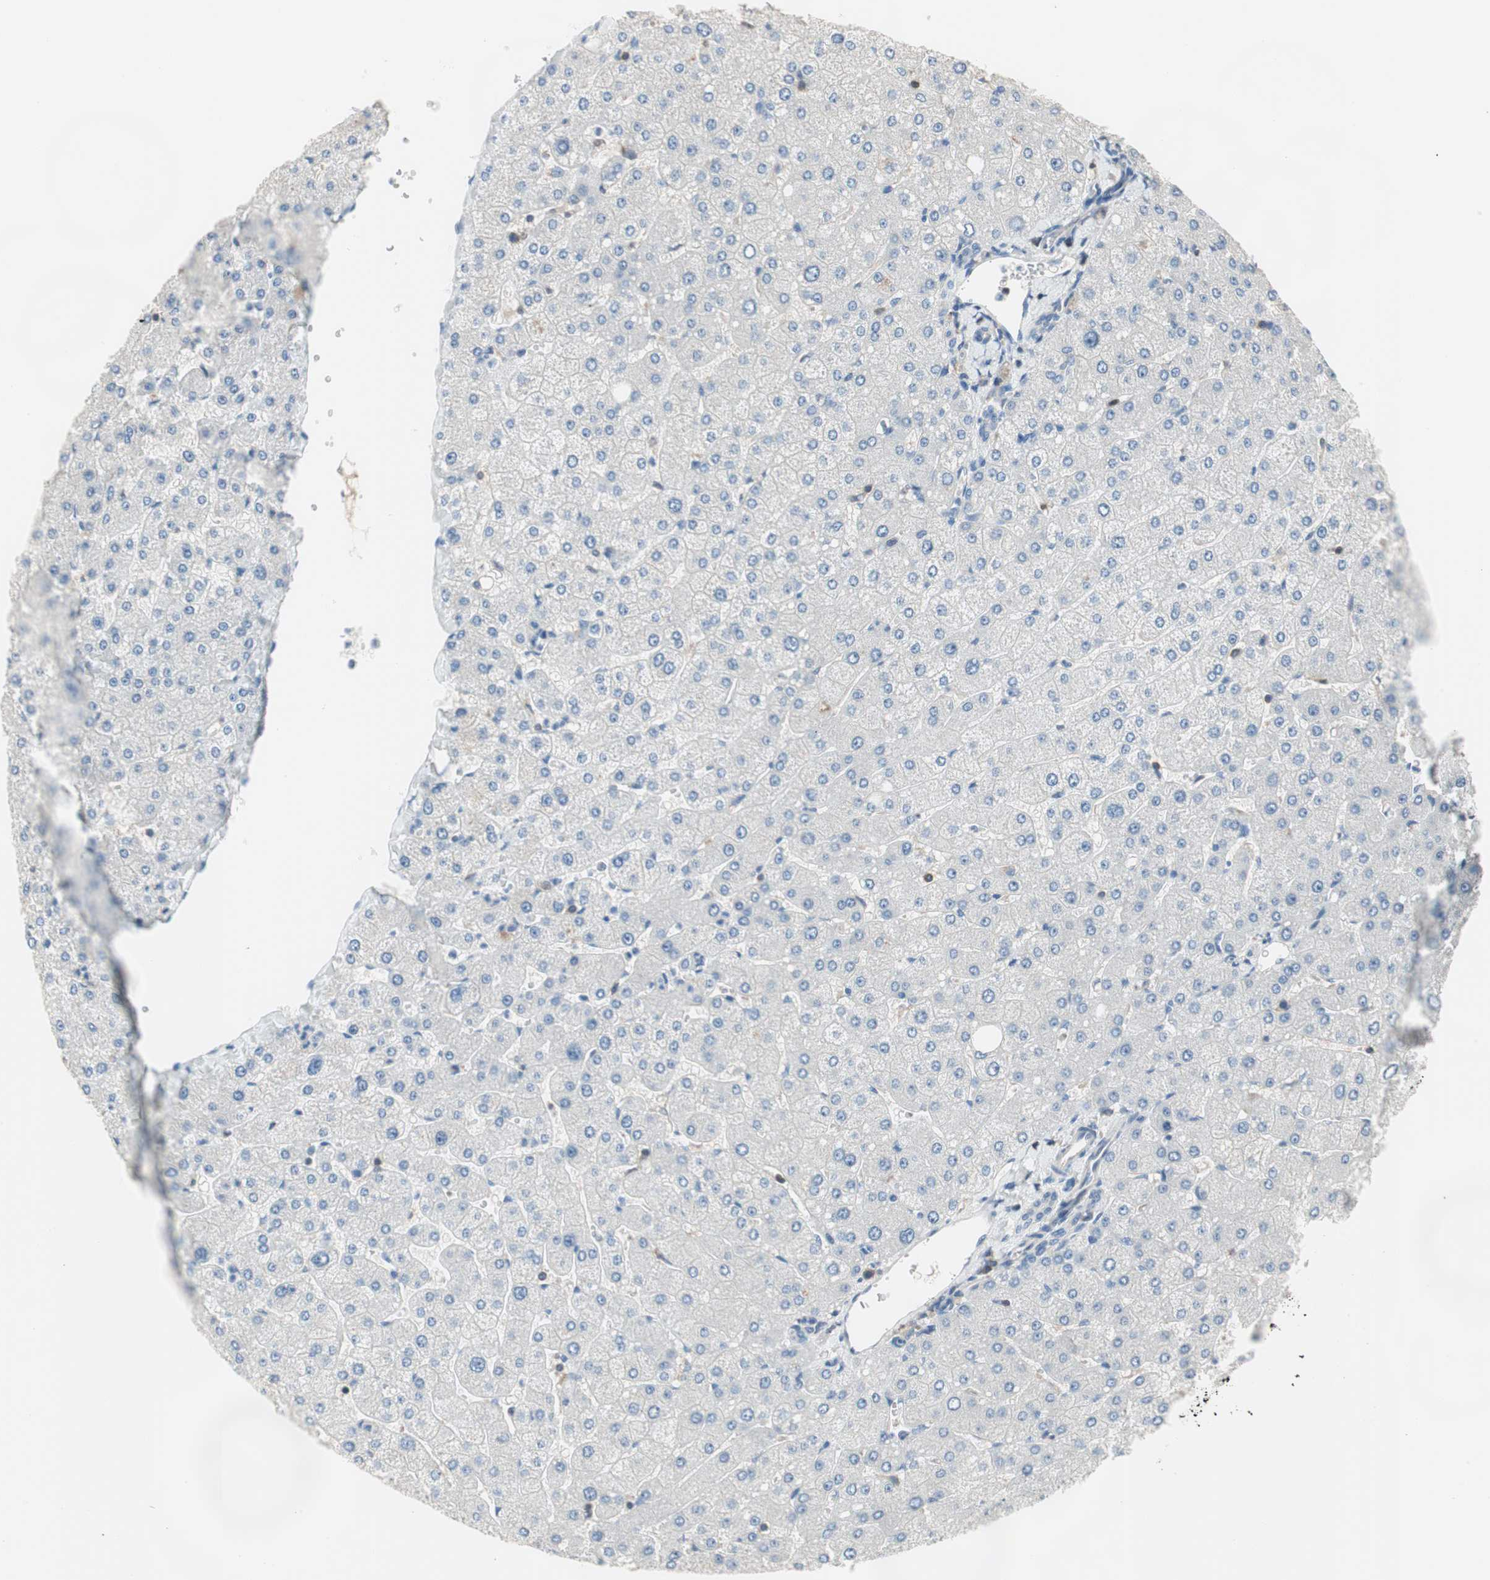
{"staining": {"intensity": "negative", "quantity": "none", "location": "none"}, "tissue": "liver", "cell_type": "Cholangiocytes", "image_type": "normal", "snomed": [{"axis": "morphology", "description": "Normal tissue, NOS"}, {"axis": "topography", "description": "Liver"}], "caption": "Protein analysis of normal liver demonstrates no significant positivity in cholangiocytes. The staining was performed using DAB to visualize the protein expression in brown, while the nuclei were stained in blue with hematoxylin (Magnification: 20x).", "gene": "NFATC2", "patient": {"sex": "female", "age": 32}}